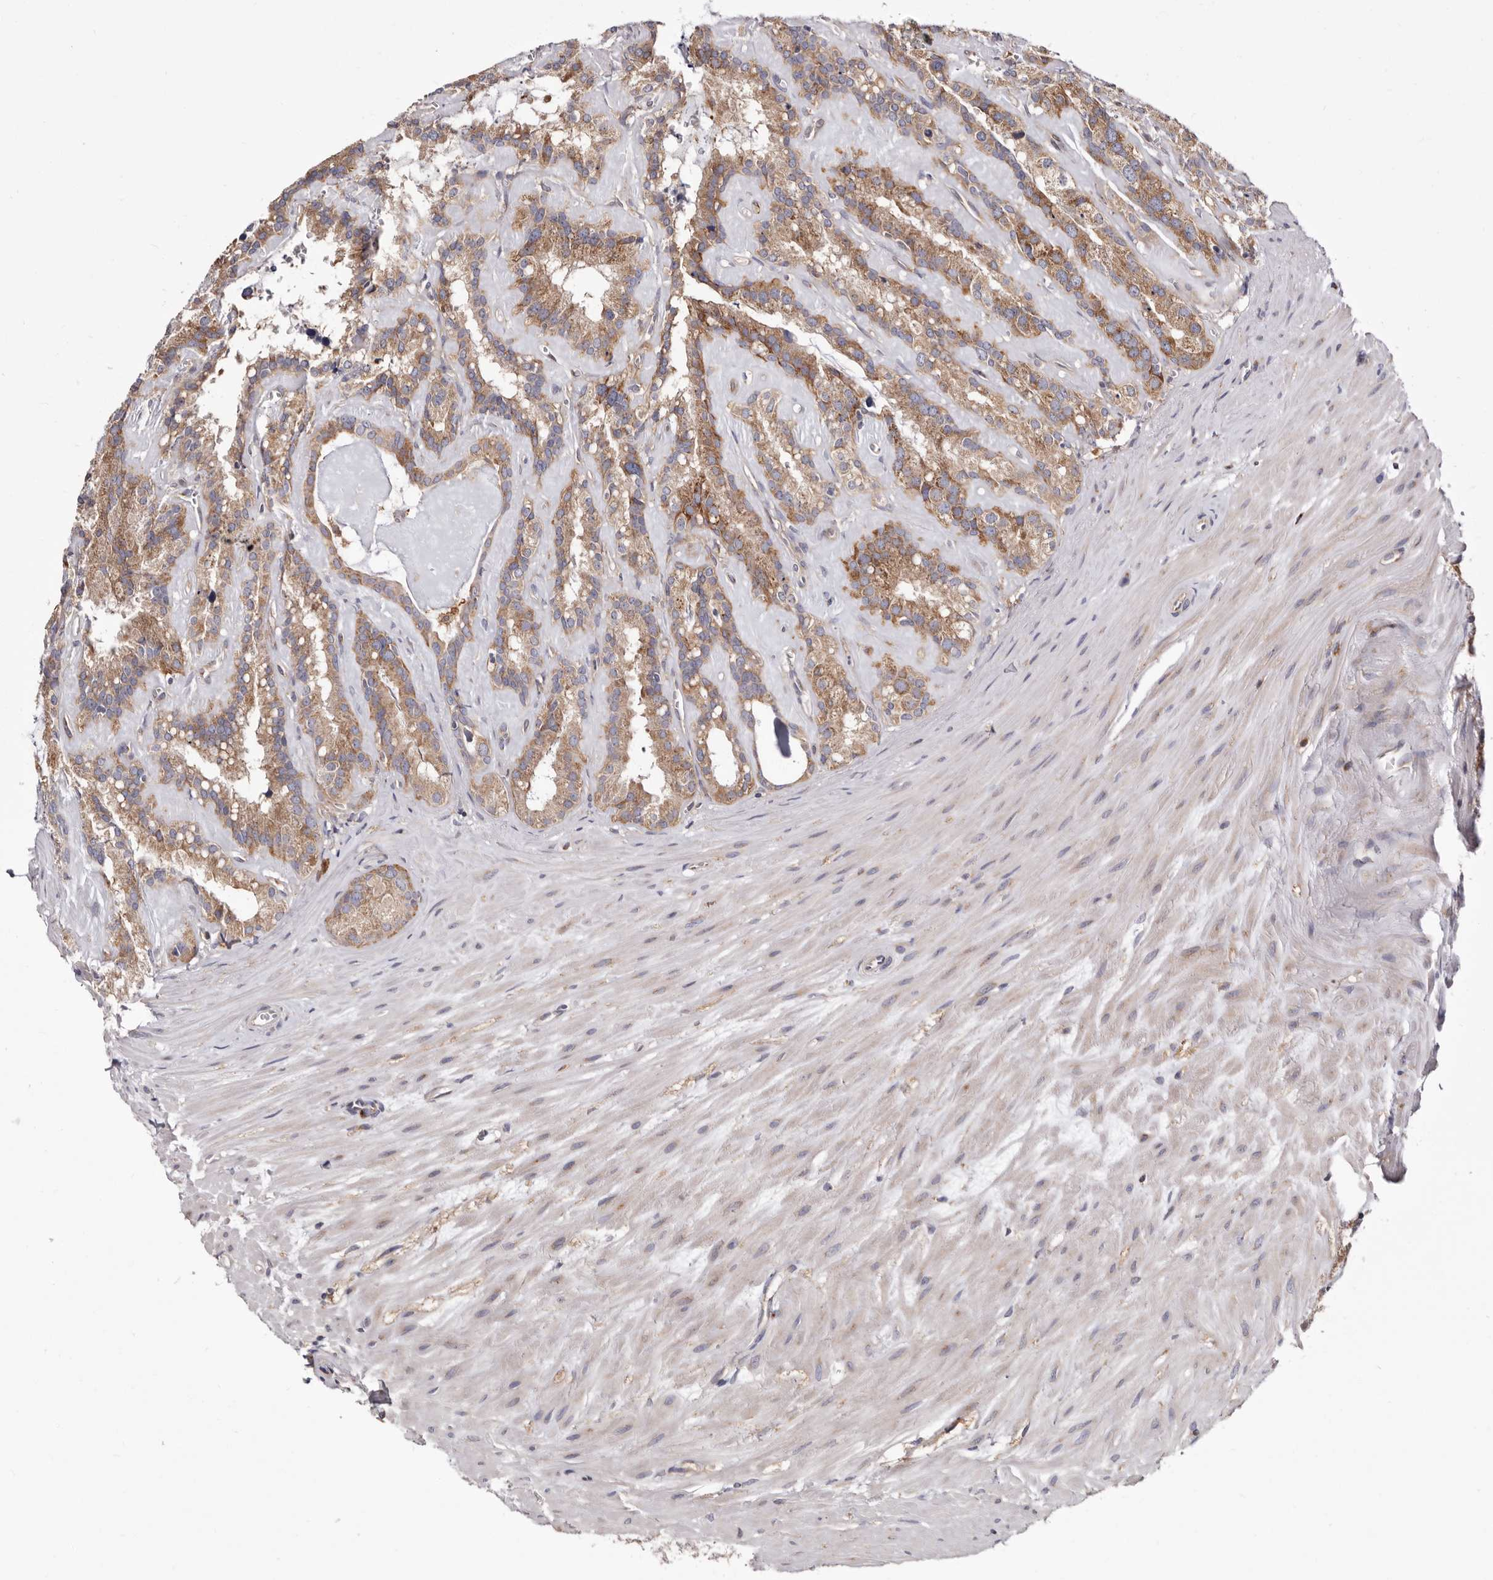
{"staining": {"intensity": "moderate", "quantity": ">75%", "location": "cytoplasmic/membranous"}, "tissue": "seminal vesicle", "cell_type": "Glandular cells", "image_type": "normal", "snomed": [{"axis": "morphology", "description": "Normal tissue, NOS"}, {"axis": "topography", "description": "Prostate"}, {"axis": "topography", "description": "Seminal veicle"}], "caption": "An immunohistochemistry photomicrograph of normal tissue is shown. Protein staining in brown labels moderate cytoplasmic/membranous positivity in seminal vesicle within glandular cells. (brown staining indicates protein expression, while blue staining denotes nuclei).", "gene": "COQ8B", "patient": {"sex": "male", "age": 59}}